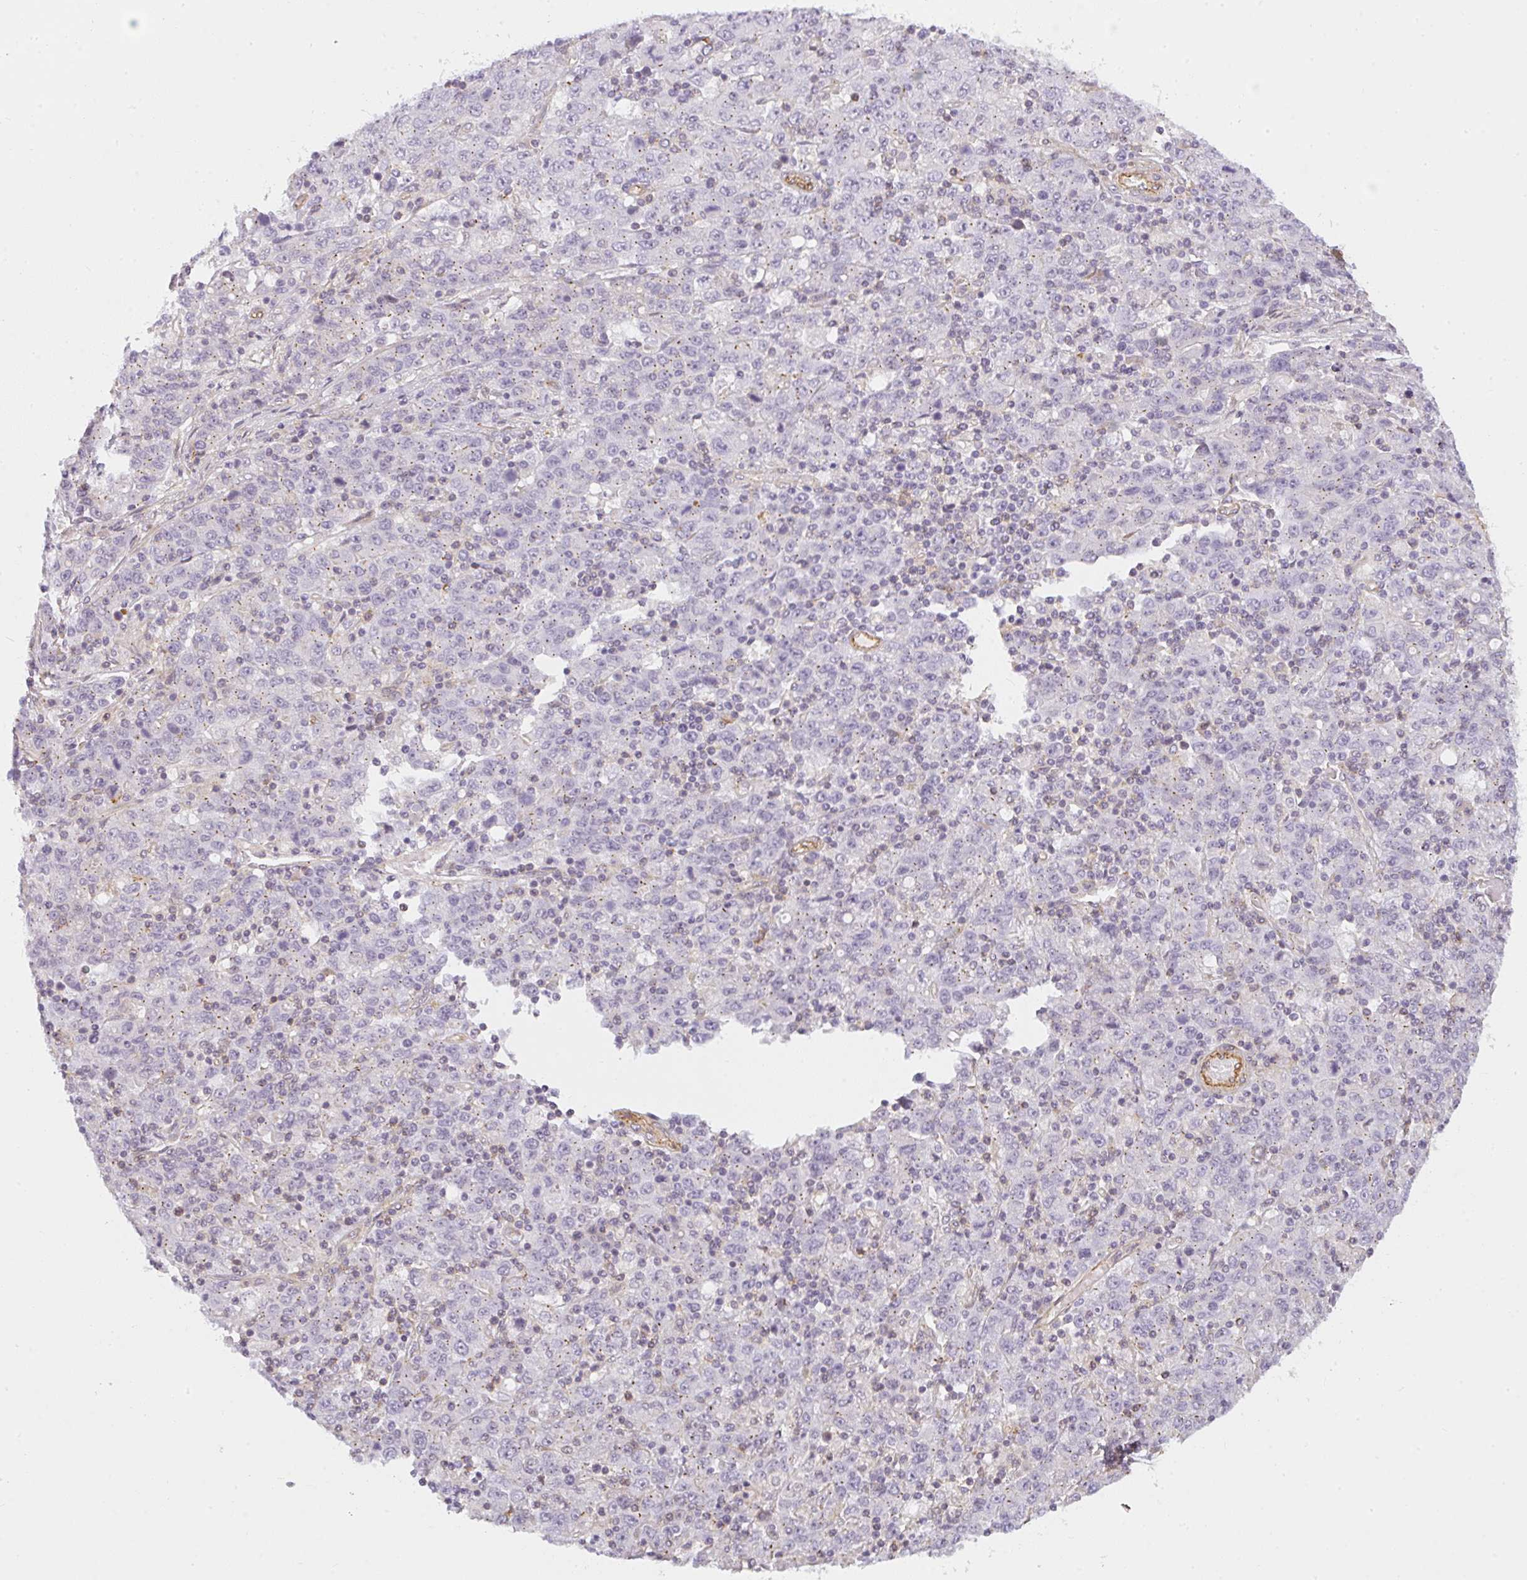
{"staining": {"intensity": "negative", "quantity": "none", "location": "none"}, "tissue": "stomach cancer", "cell_type": "Tumor cells", "image_type": "cancer", "snomed": [{"axis": "morphology", "description": "Adenocarcinoma, NOS"}, {"axis": "topography", "description": "Stomach, upper"}], "caption": "Human adenocarcinoma (stomach) stained for a protein using immunohistochemistry (IHC) exhibits no staining in tumor cells.", "gene": "SULF1", "patient": {"sex": "male", "age": 69}}